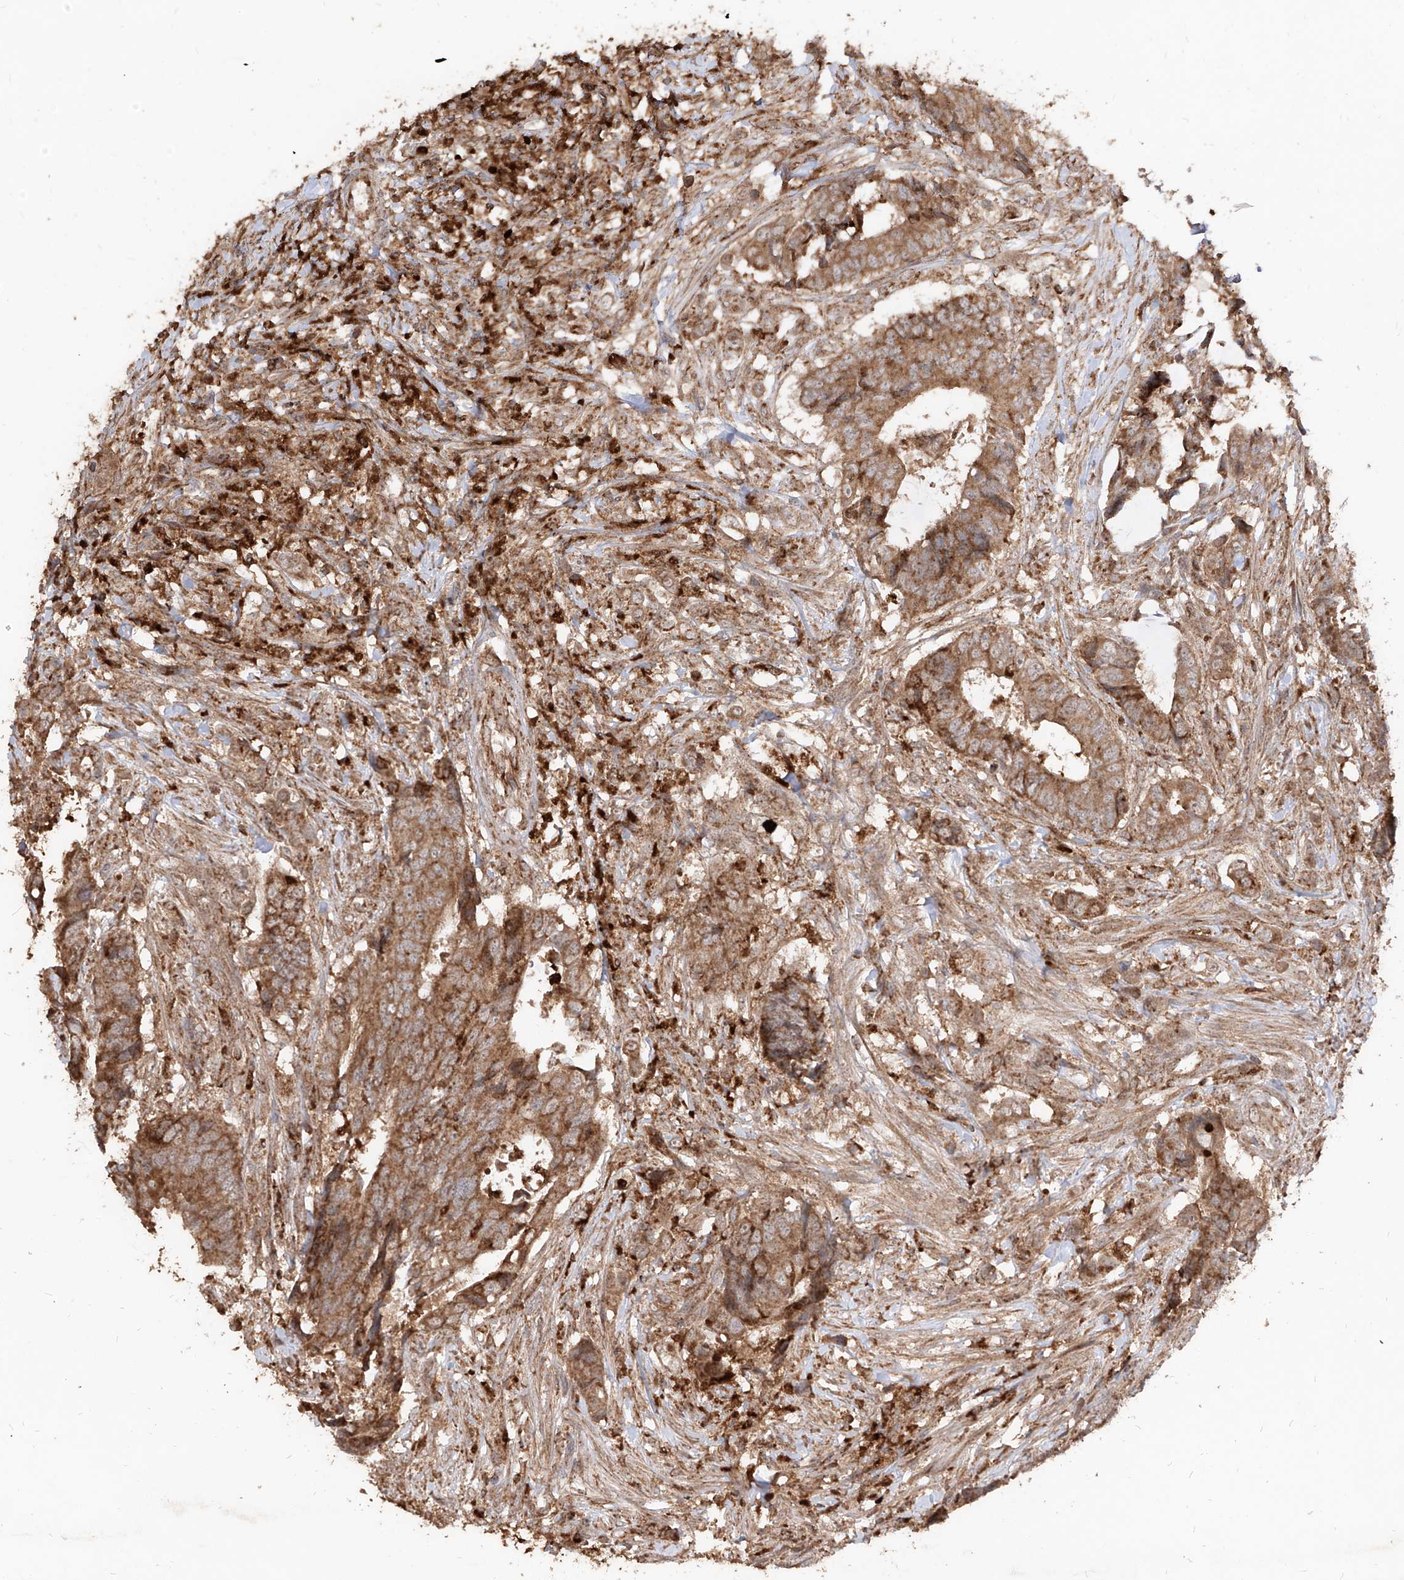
{"staining": {"intensity": "strong", "quantity": ">75%", "location": "cytoplasmic/membranous"}, "tissue": "colorectal cancer", "cell_type": "Tumor cells", "image_type": "cancer", "snomed": [{"axis": "morphology", "description": "Adenocarcinoma, NOS"}, {"axis": "topography", "description": "Rectum"}], "caption": "Immunohistochemistry staining of colorectal cancer, which shows high levels of strong cytoplasmic/membranous positivity in approximately >75% of tumor cells indicating strong cytoplasmic/membranous protein expression. The staining was performed using DAB (3,3'-diaminobenzidine) (brown) for protein detection and nuclei were counterstained in hematoxylin (blue).", "gene": "AIM2", "patient": {"sex": "male", "age": 84}}